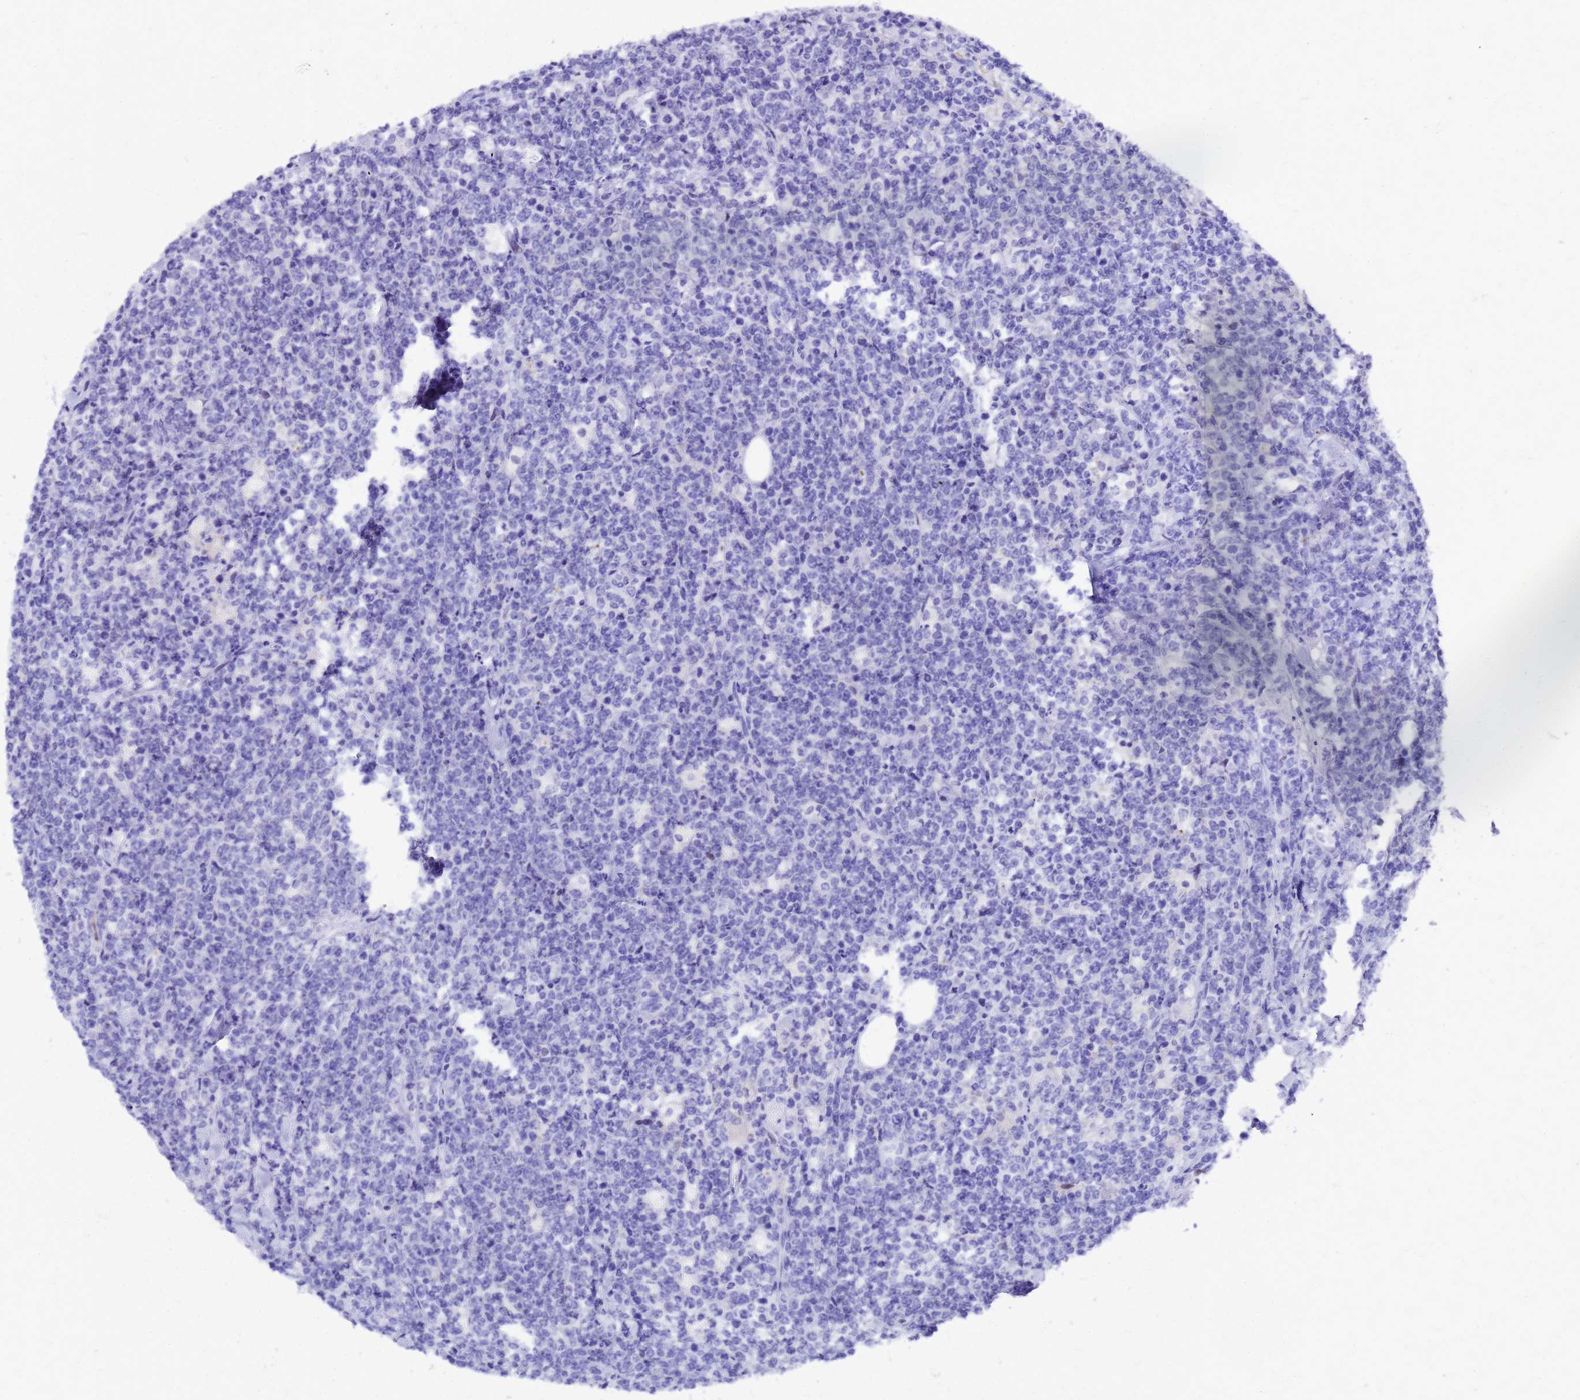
{"staining": {"intensity": "negative", "quantity": "none", "location": "none"}, "tissue": "lymphoma", "cell_type": "Tumor cells", "image_type": "cancer", "snomed": [{"axis": "morphology", "description": "Malignant lymphoma, non-Hodgkin's type, High grade"}, {"axis": "topography", "description": "Small intestine"}], "caption": "IHC of human high-grade malignant lymphoma, non-Hodgkin's type displays no expression in tumor cells.", "gene": "SMIM21", "patient": {"sex": "male", "age": 8}}